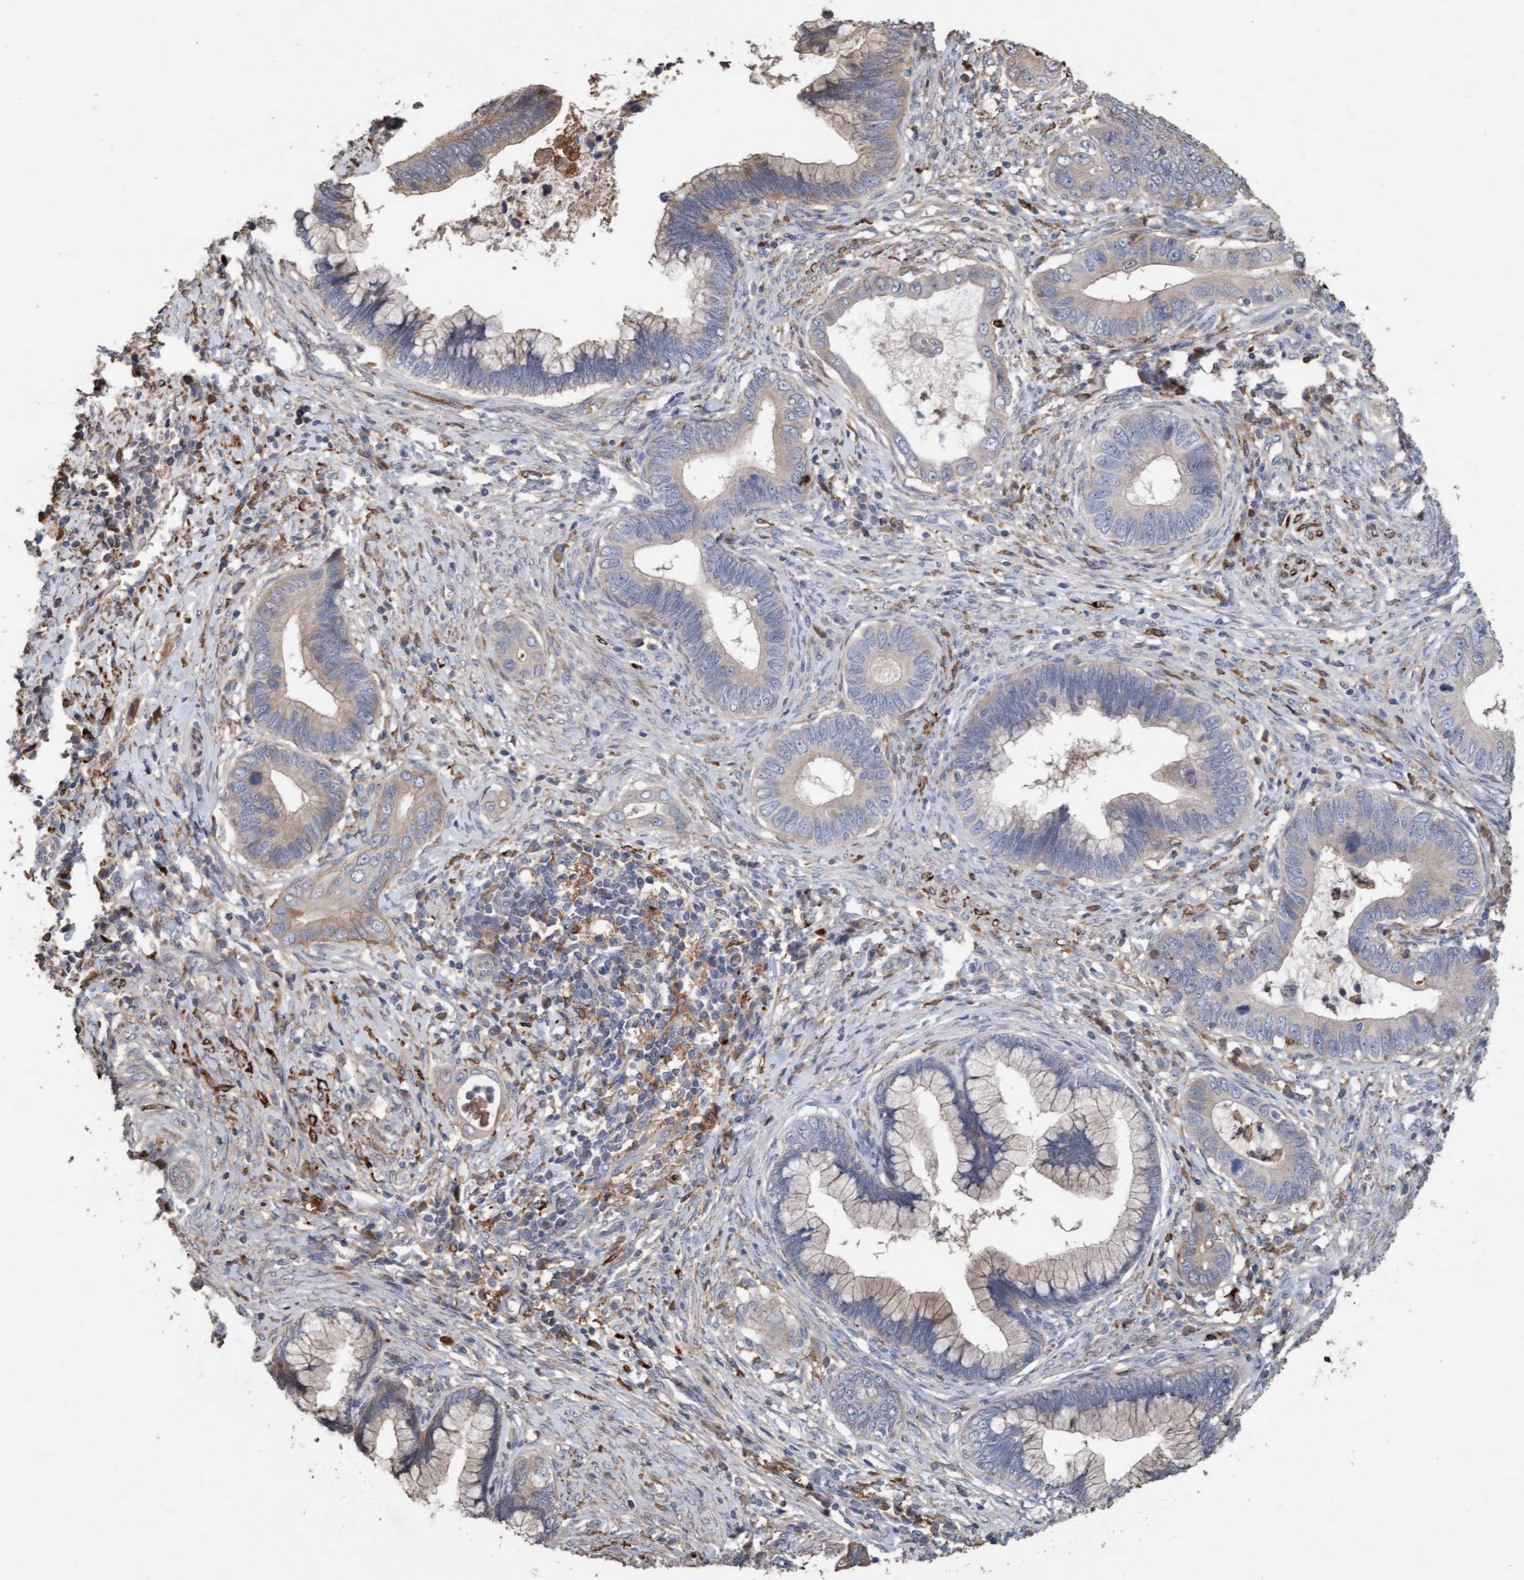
{"staining": {"intensity": "weak", "quantity": "<25%", "location": "cytoplasmic/membranous"}, "tissue": "cervical cancer", "cell_type": "Tumor cells", "image_type": "cancer", "snomed": [{"axis": "morphology", "description": "Adenocarcinoma, NOS"}, {"axis": "topography", "description": "Cervix"}], "caption": "Immunohistochemical staining of human cervical cancer displays no significant staining in tumor cells.", "gene": "LONRF1", "patient": {"sex": "female", "age": 44}}